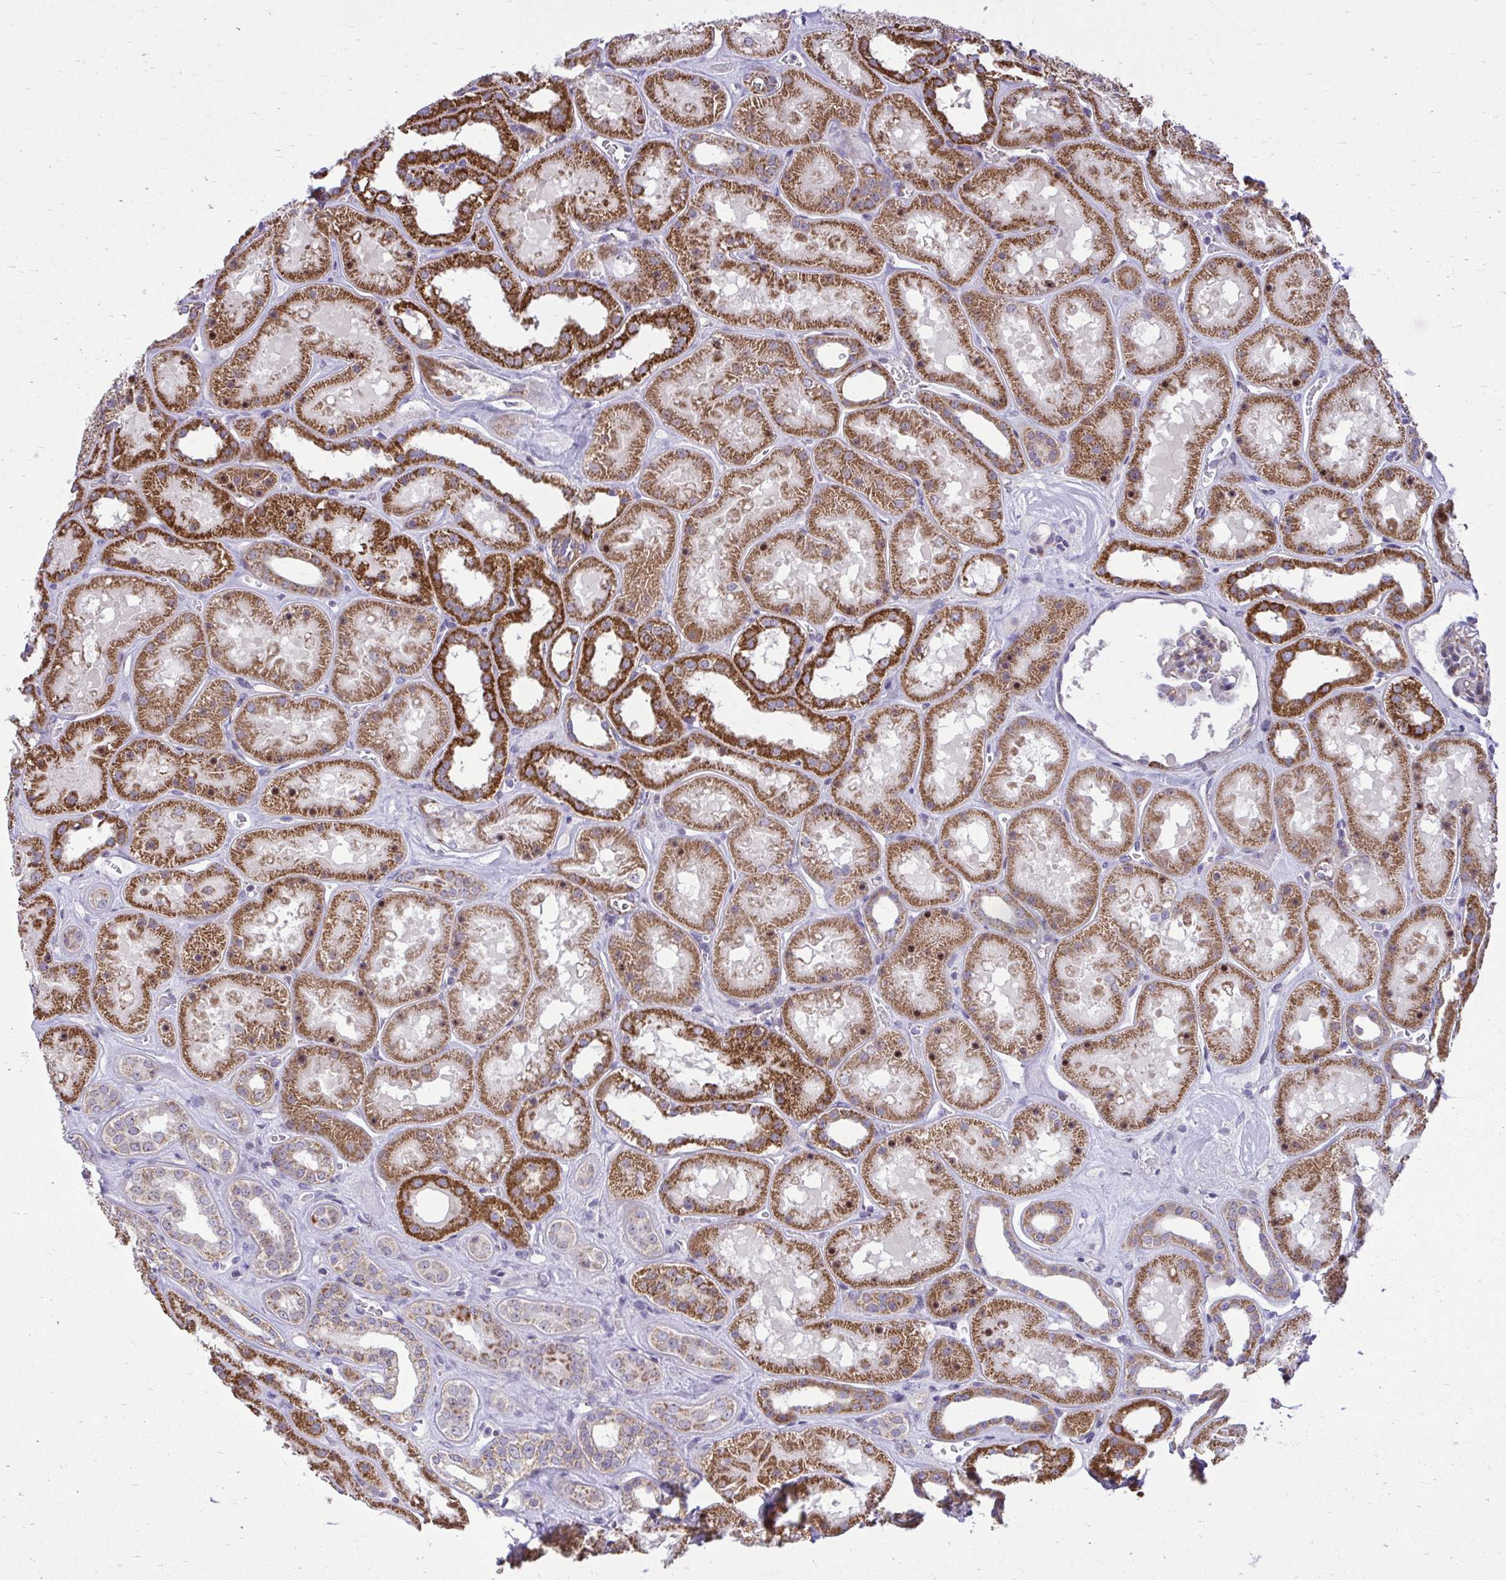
{"staining": {"intensity": "moderate", "quantity": "<25%", "location": "cytoplasmic/membranous"}, "tissue": "kidney", "cell_type": "Cells in glomeruli", "image_type": "normal", "snomed": [{"axis": "morphology", "description": "Normal tissue, NOS"}, {"axis": "topography", "description": "Kidney"}], "caption": "A histopathology image showing moderate cytoplasmic/membranous staining in approximately <25% of cells in glomeruli in unremarkable kidney, as visualized by brown immunohistochemical staining.", "gene": "GPRIN3", "patient": {"sex": "female", "age": 41}}